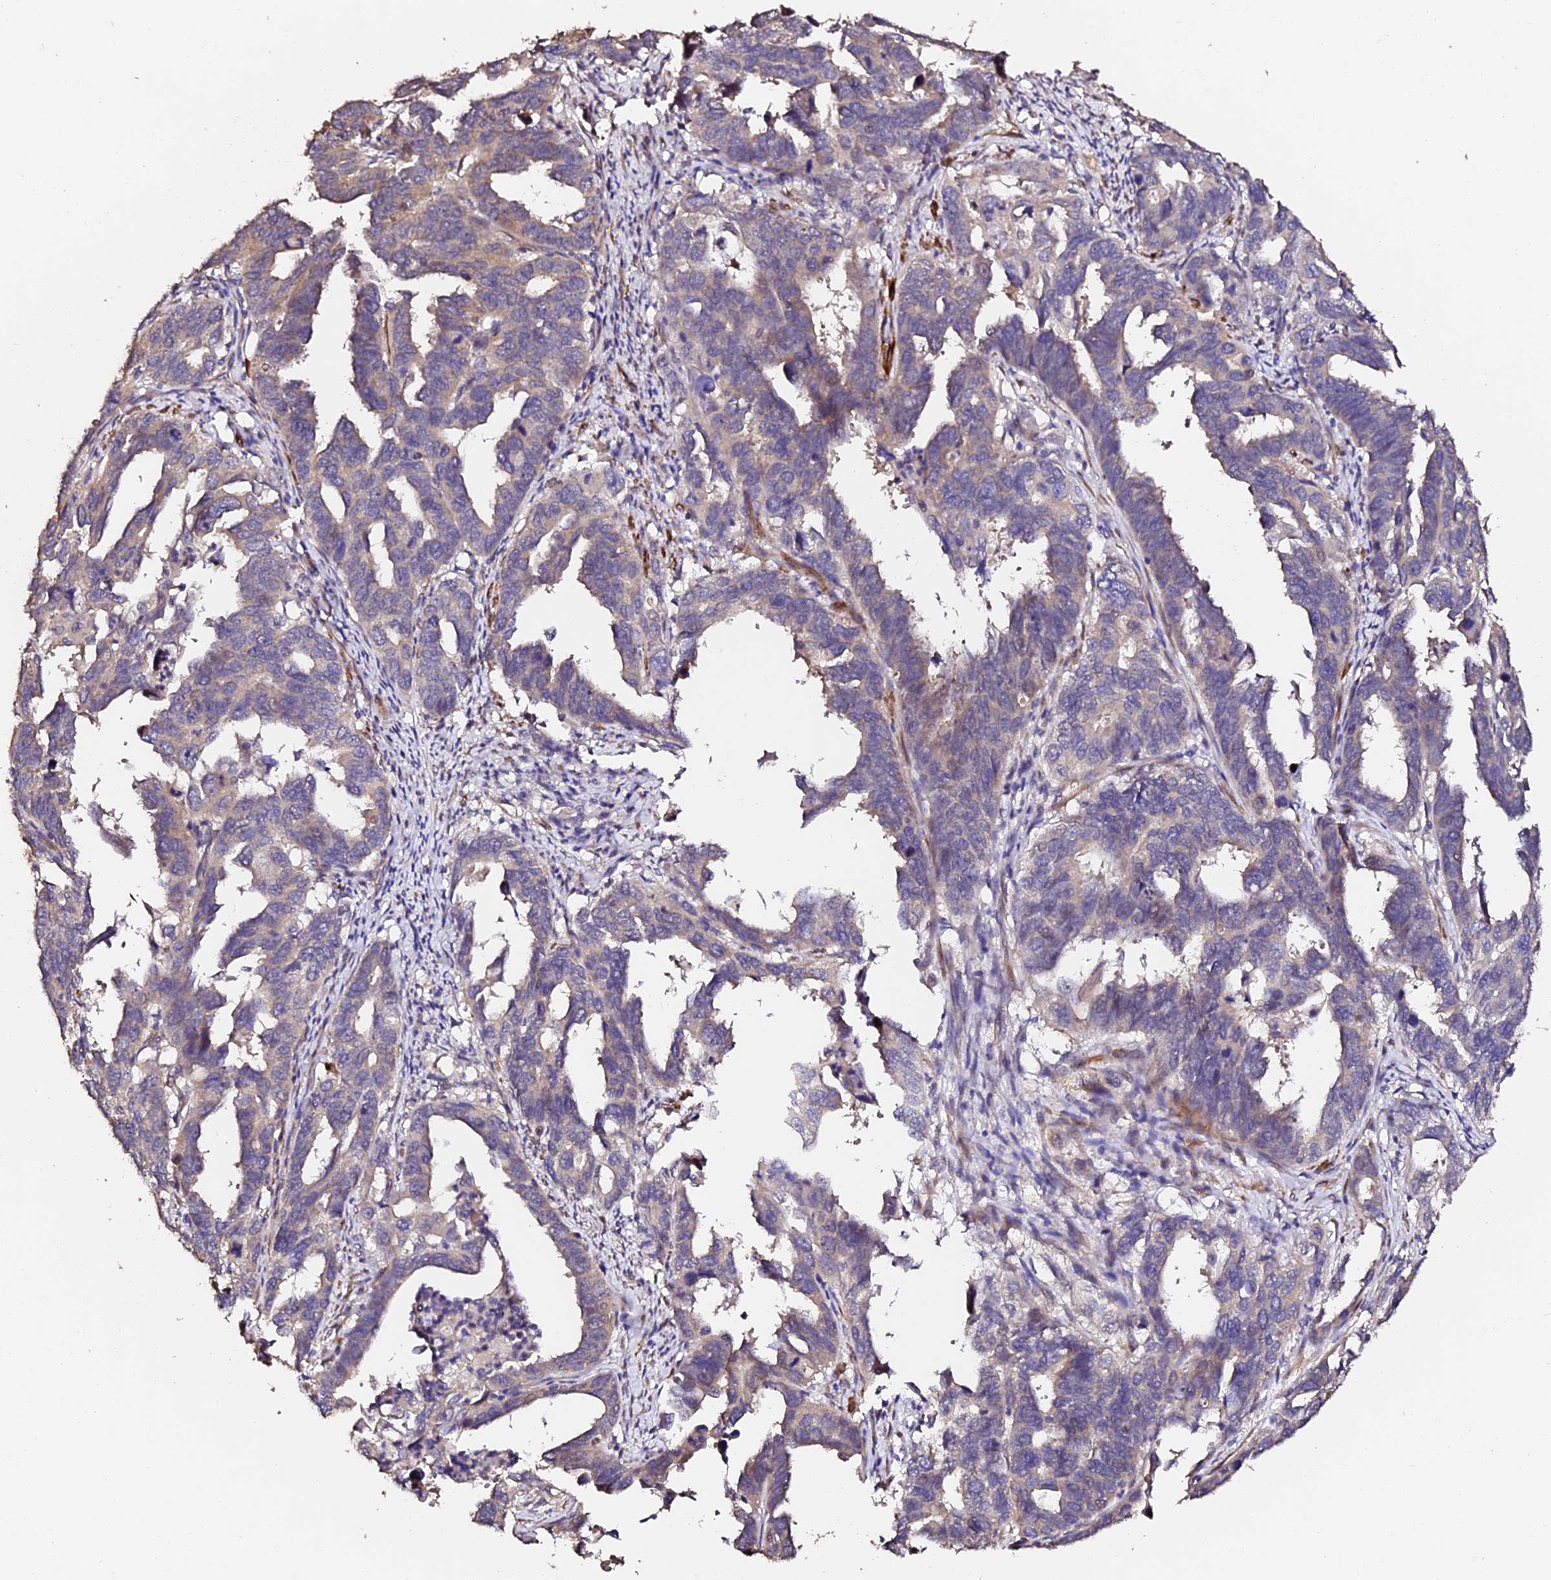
{"staining": {"intensity": "weak", "quantity": "25%-75%", "location": "cytoplasmic/membranous"}, "tissue": "endometrial cancer", "cell_type": "Tumor cells", "image_type": "cancer", "snomed": [{"axis": "morphology", "description": "Adenocarcinoma, NOS"}, {"axis": "topography", "description": "Endometrium"}], "caption": "DAB immunohistochemical staining of human endometrial cancer (adenocarcinoma) exhibits weak cytoplasmic/membranous protein expression in approximately 25%-75% of tumor cells.", "gene": "TDO2", "patient": {"sex": "female", "age": 65}}